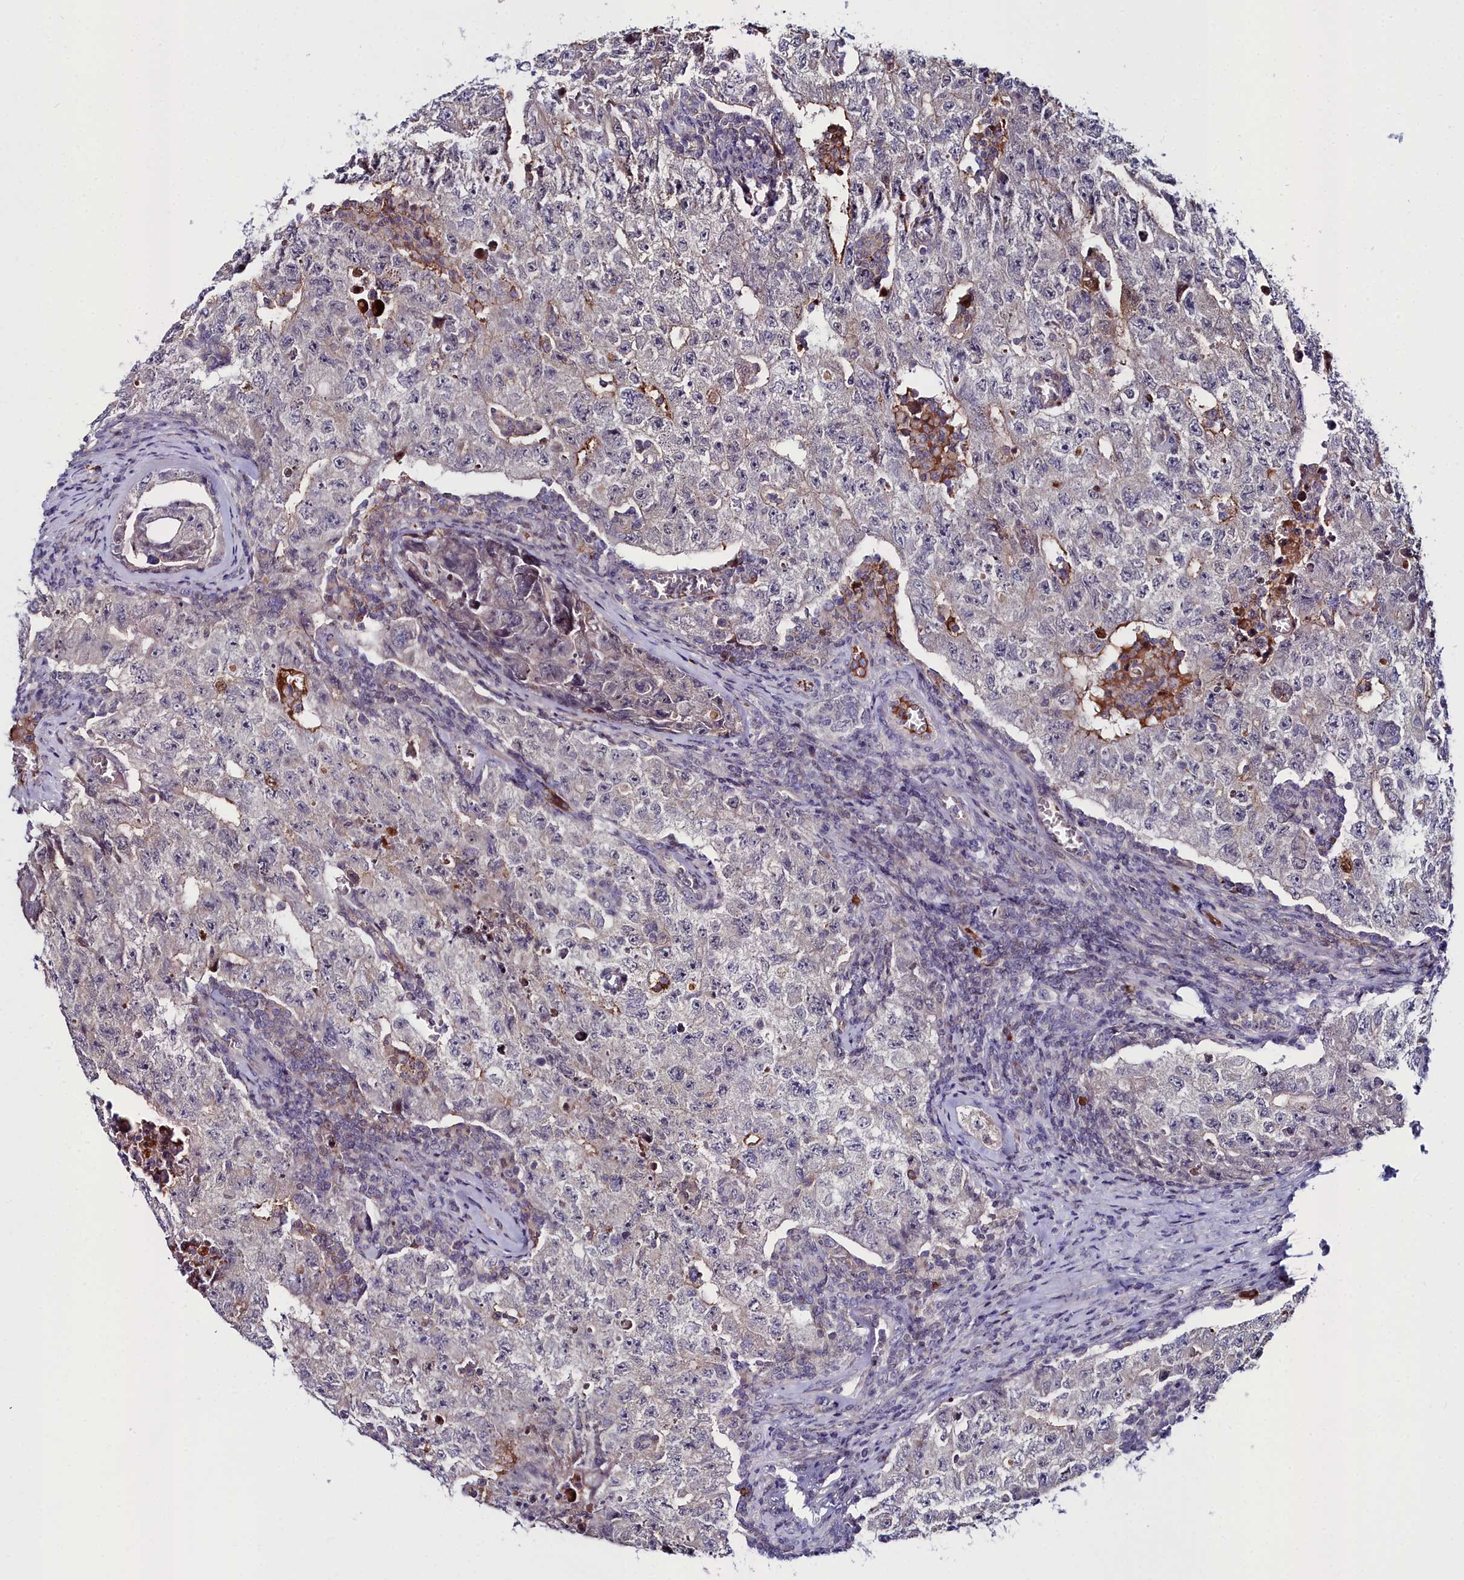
{"staining": {"intensity": "negative", "quantity": "none", "location": "none"}, "tissue": "testis cancer", "cell_type": "Tumor cells", "image_type": "cancer", "snomed": [{"axis": "morphology", "description": "Carcinoma, Embryonal, NOS"}, {"axis": "topography", "description": "Testis"}], "caption": "Tumor cells show no significant protein positivity in testis cancer (embryonal carcinoma).", "gene": "KCTD18", "patient": {"sex": "male", "age": 17}}